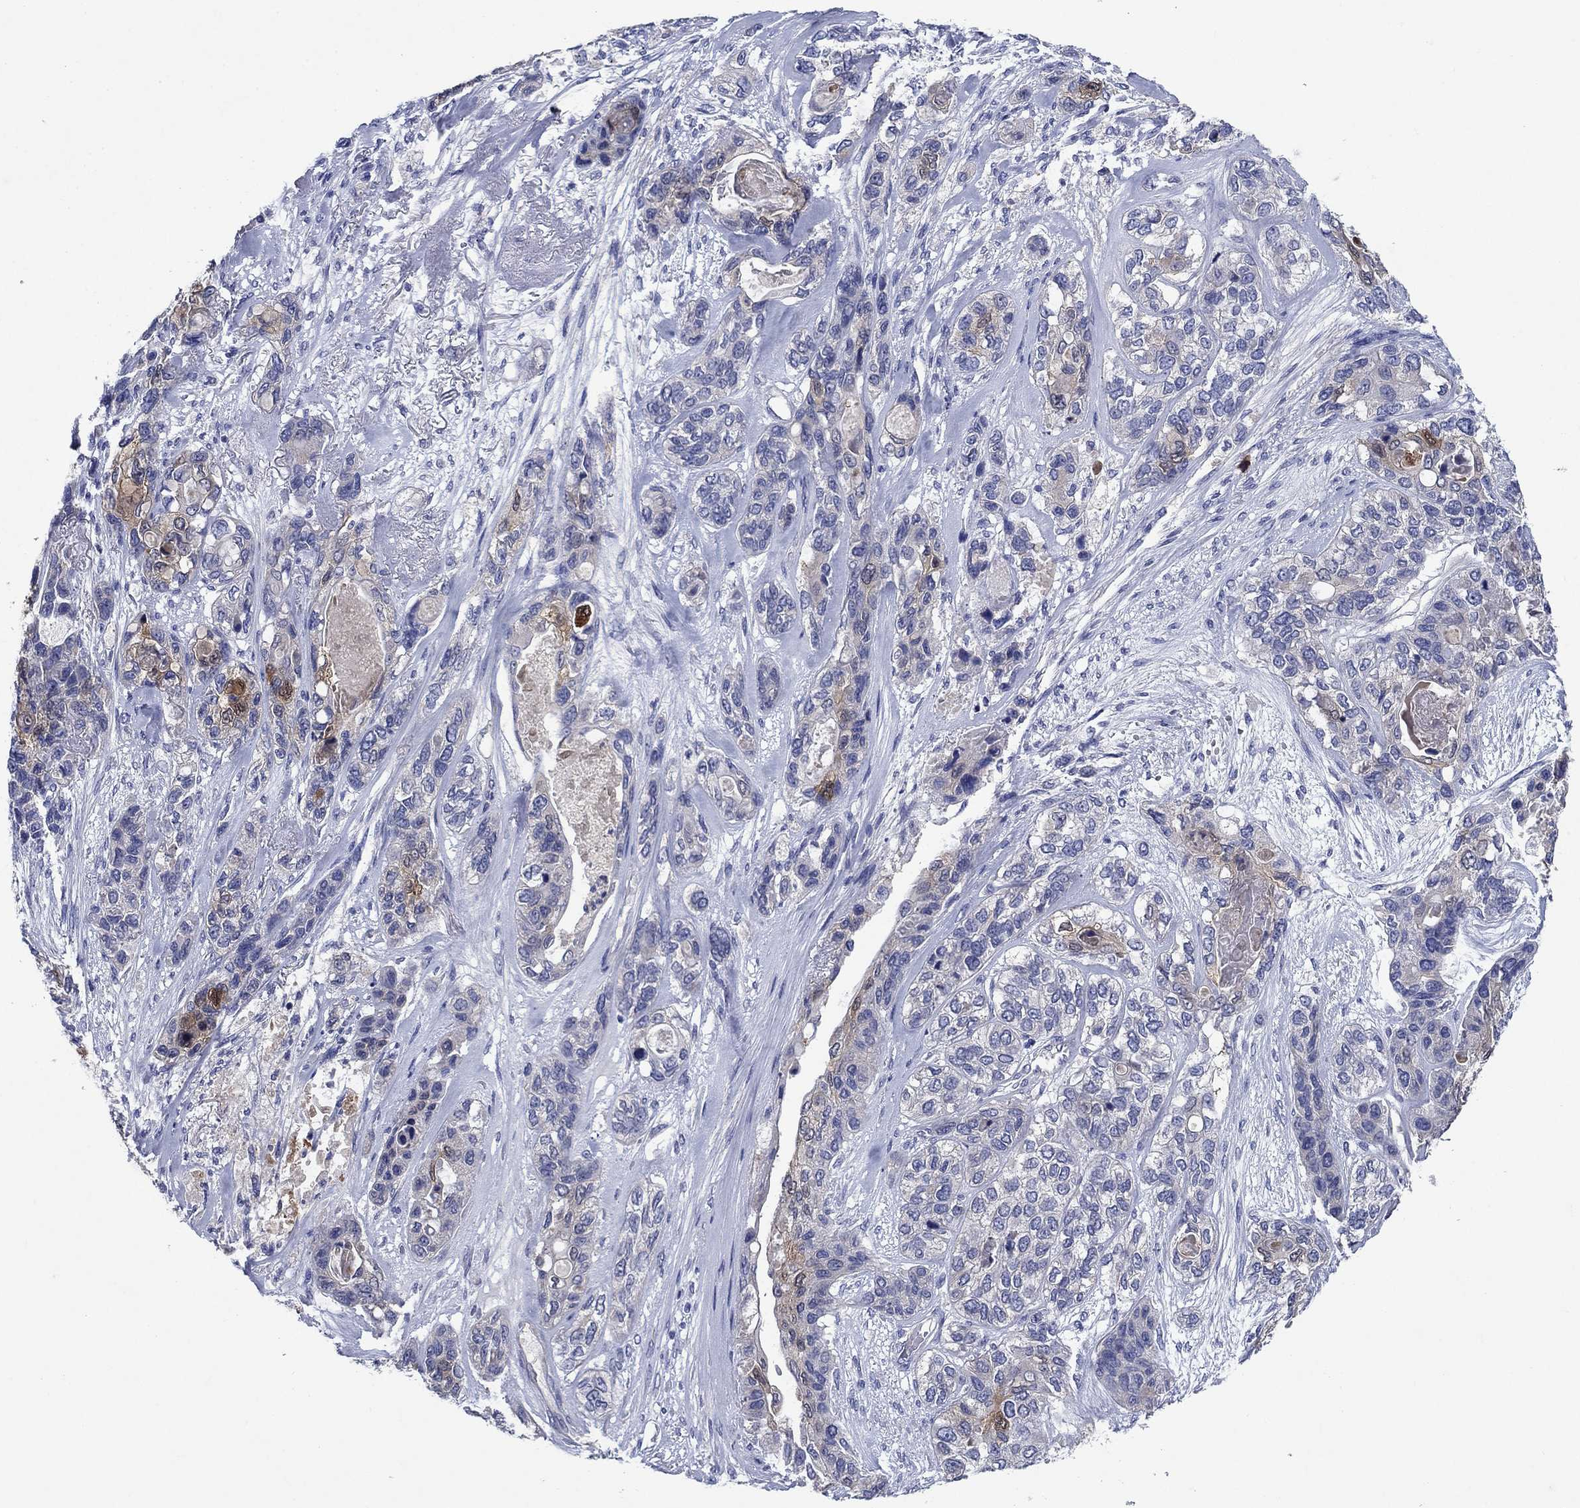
{"staining": {"intensity": "moderate", "quantity": "<25%", "location": "cytoplasmic/membranous"}, "tissue": "lung cancer", "cell_type": "Tumor cells", "image_type": "cancer", "snomed": [{"axis": "morphology", "description": "Squamous cell carcinoma, NOS"}, {"axis": "topography", "description": "Lung"}], "caption": "Approximately <25% of tumor cells in human lung cancer exhibit moderate cytoplasmic/membranous protein staining as visualized by brown immunohistochemical staining.", "gene": "SULT2B1", "patient": {"sex": "female", "age": 70}}